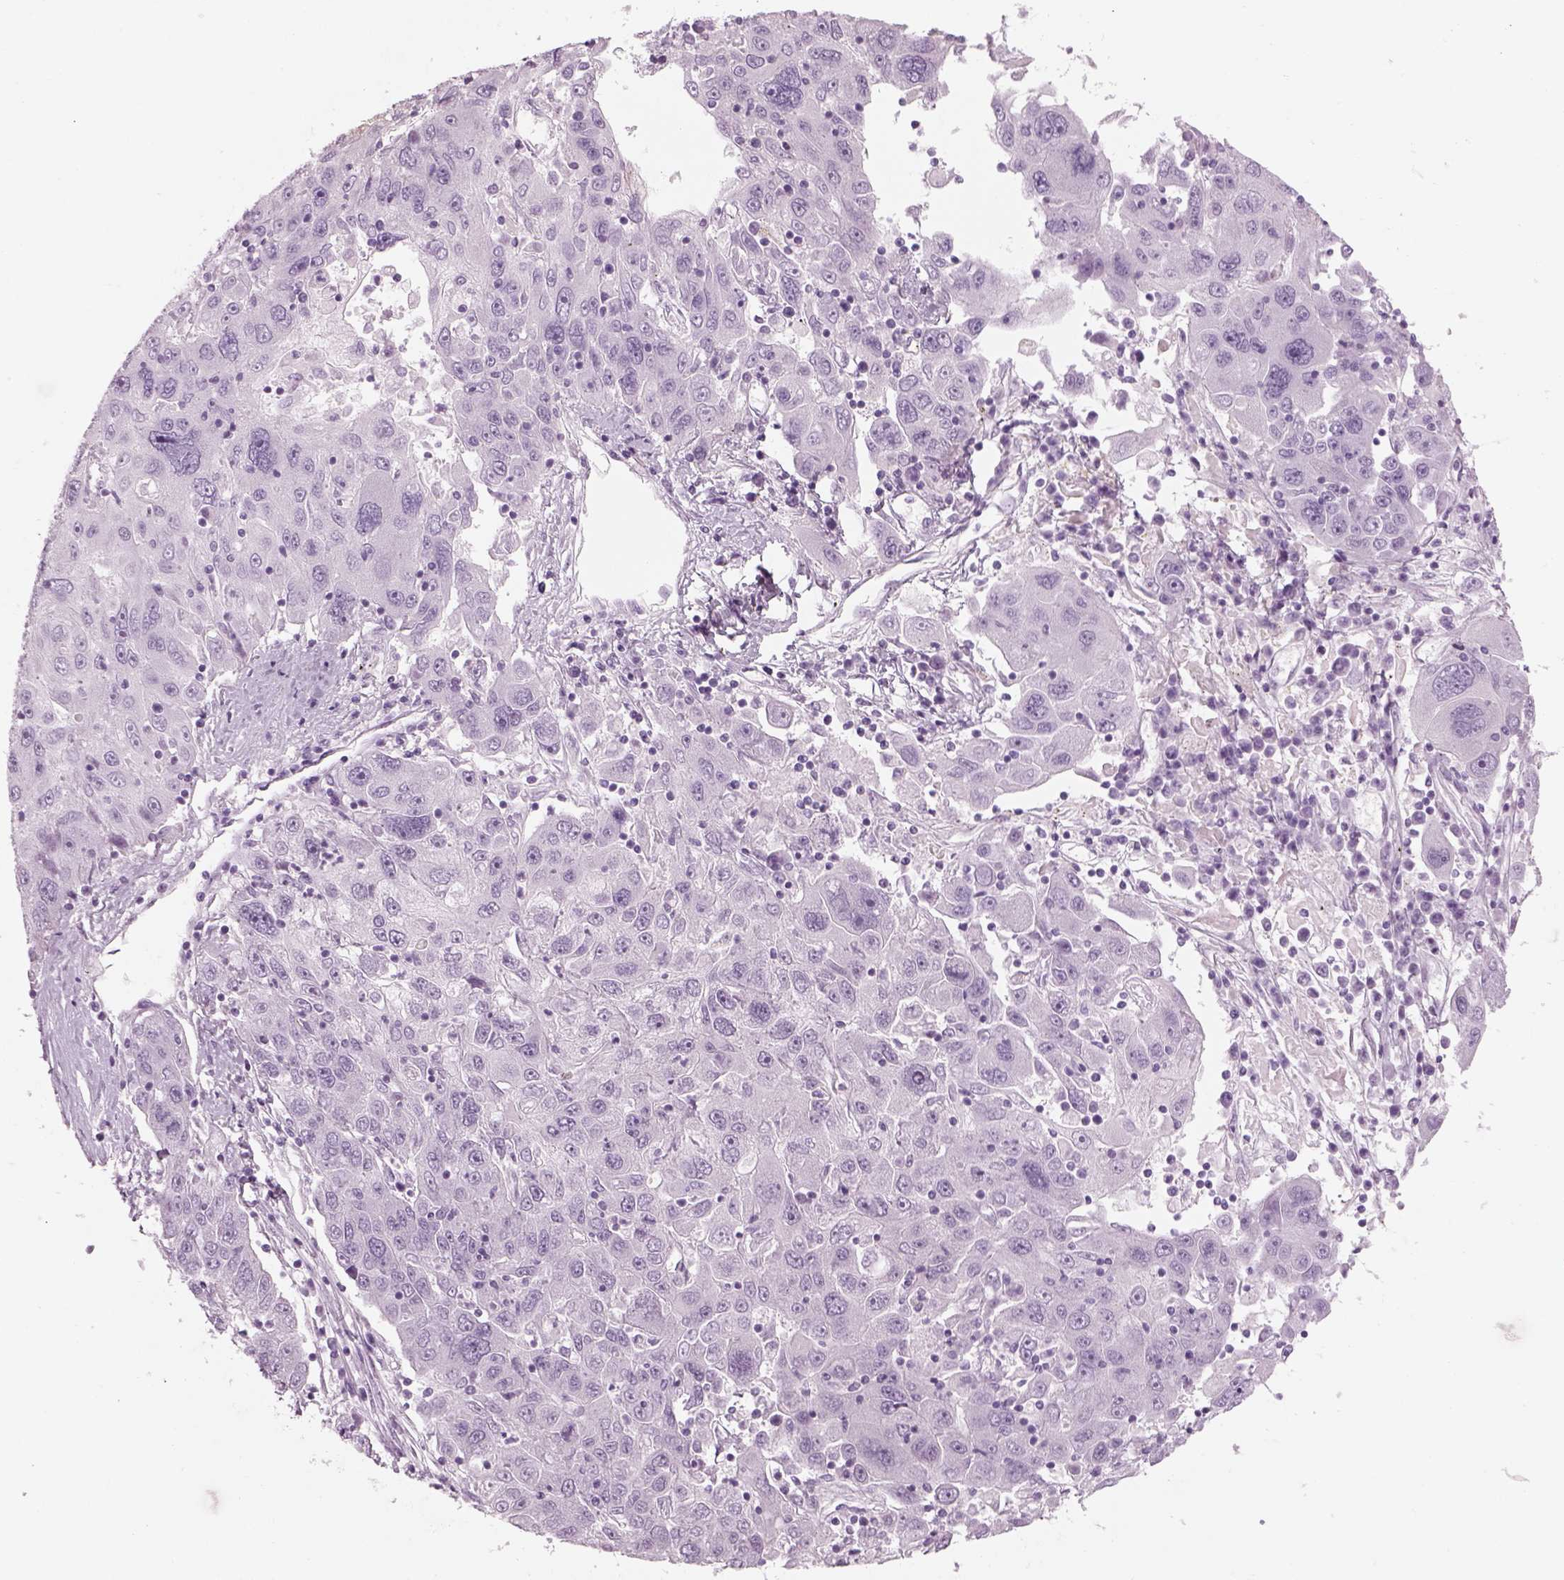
{"staining": {"intensity": "negative", "quantity": "none", "location": "none"}, "tissue": "stomach cancer", "cell_type": "Tumor cells", "image_type": "cancer", "snomed": [{"axis": "morphology", "description": "Adenocarcinoma, NOS"}, {"axis": "topography", "description": "Stomach"}], "caption": "An immunohistochemistry histopathology image of adenocarcinoma (stomach) is shown. There is no staining in tumor cells of adenocarcinoma (stomach). (DAB IHC with hematoxylin counter stain).", "gene": "GAS2L2", "patient": {"sex": "male", "age": 56}}